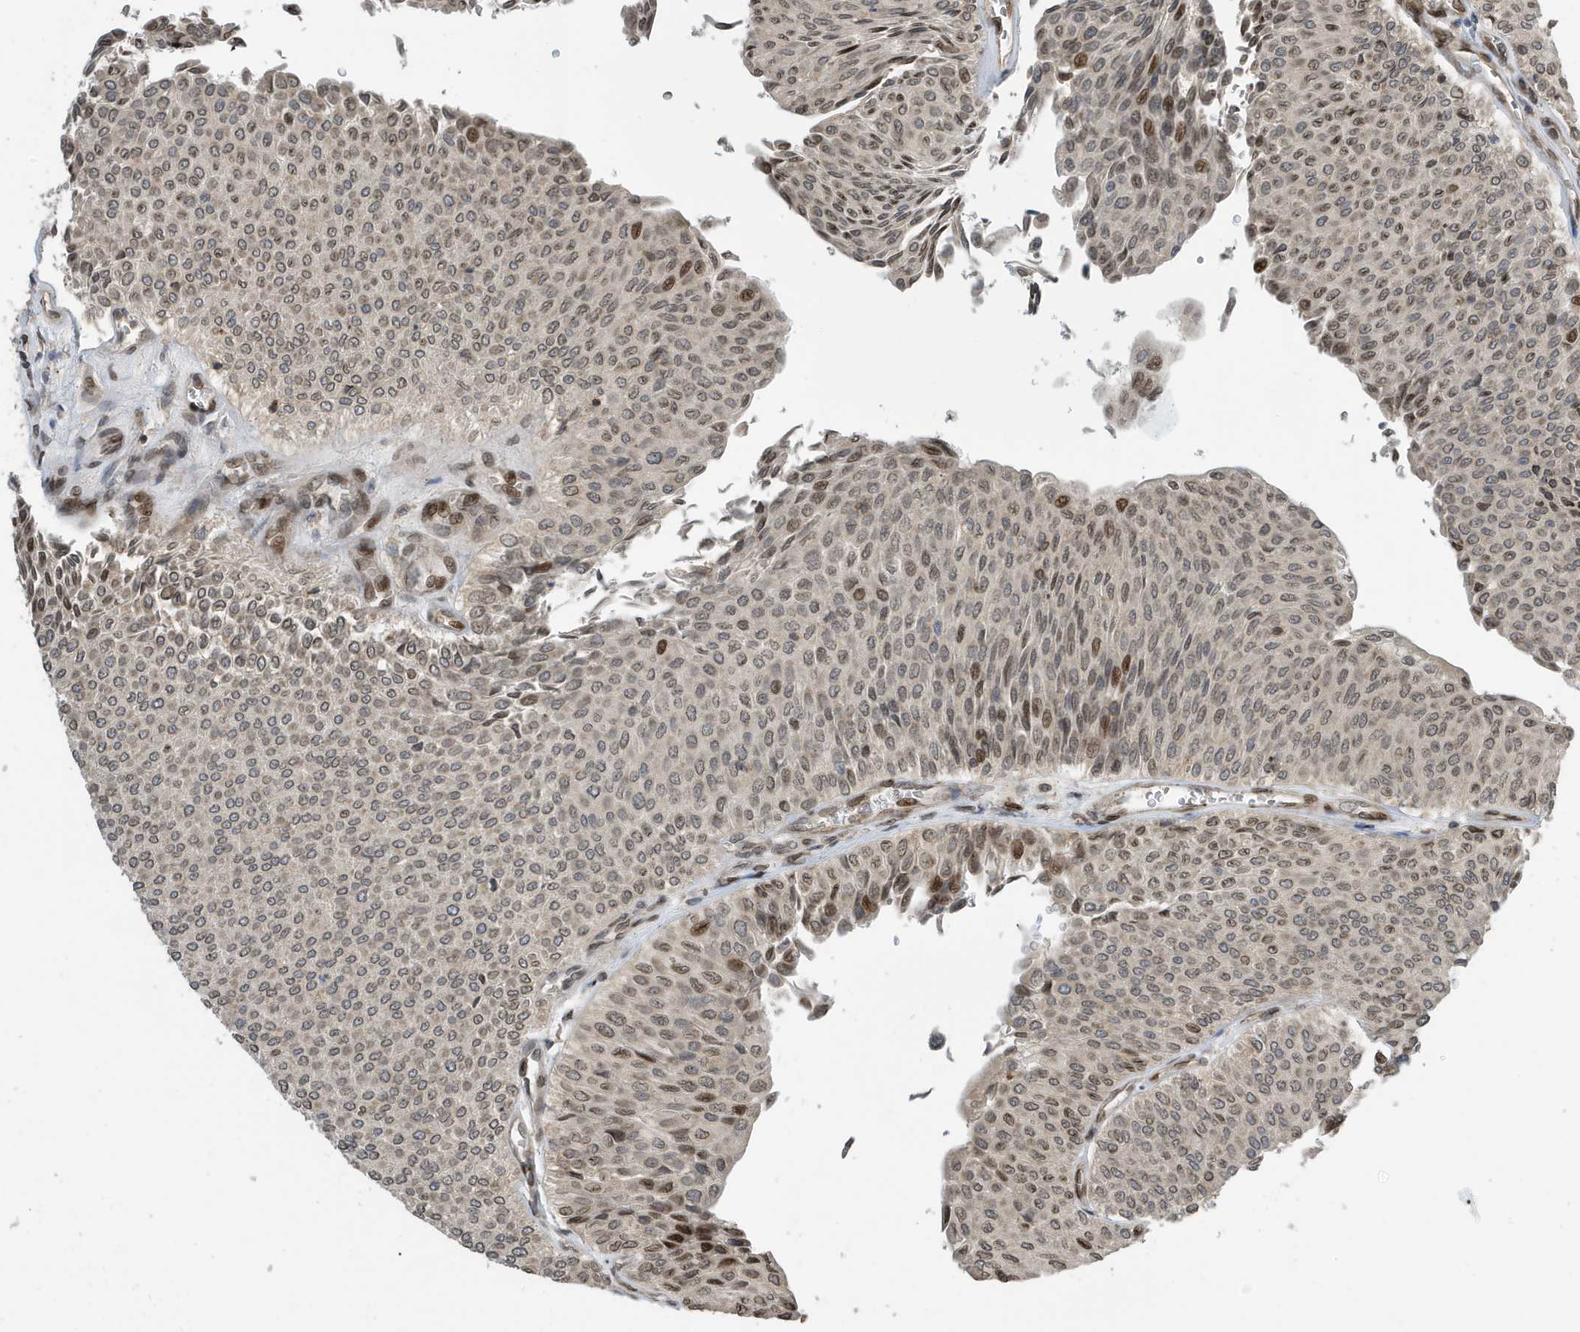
{"staining": {"intensity": "moderate", "quantity": "25%-75%", "location": "nuclear"}, "tissue": "urothelial cancer", "cell_type": "Tumor cells", "image_type": "cancer", "snomed": [{"axis": "morphology", "description": "Urothelial carcinoma, Low grade"}, {"axis": "topography", "description": "Urinary bladder"}], "caption": "An immunohistochemistry (IHC) photomicrograph of neoplastic tissue is shown. Protein staining in brown shows moderate nuclear positivity in urothelial cancer within tumor cells.", "gene": "DUSP18", "patient": {"sex": "male", "age": 78}}